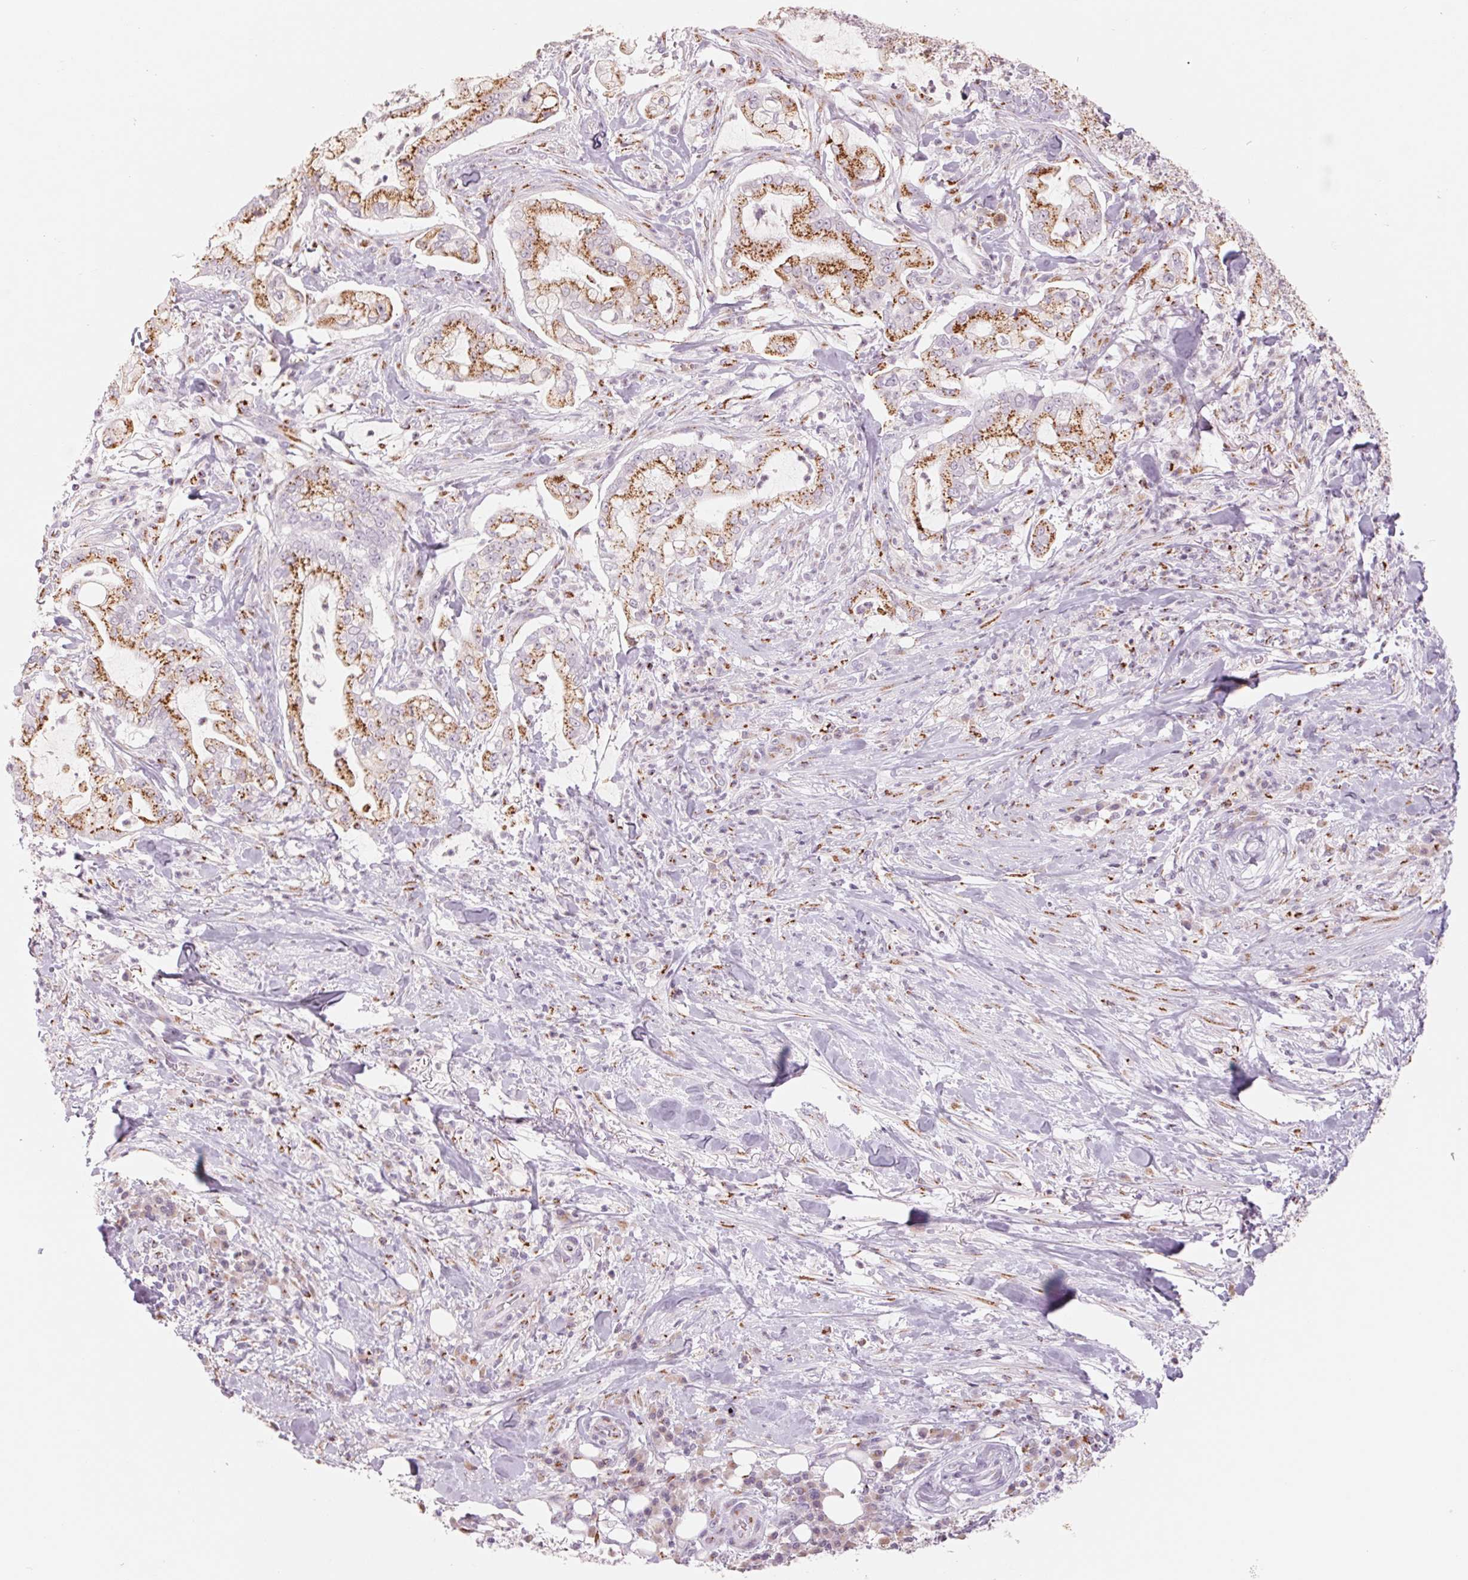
{"staining": {"intensity": "moderate", "quantity": ">75%", "location": "cytoplasmic/membranous"}, "tissue": "pancreatic cancer", "cell_type": "Tumor cells", "image_type": "cancer", "snomed": [{"axis": "morphology", "description": "Adenocarcinoma, NOS"}, {"axis": "topography", "description": "Pancreas"}], "caption": "An immunohistochemistry (IHC) image of tumor tissue is shown. Protein staining in brown shows moderate cytoplasmic/membranous positivity in pancreatic adenocarcinoma within tumor cells.", "gene": "GALNT7", "patient": {"sex": "female", "age": 69}}